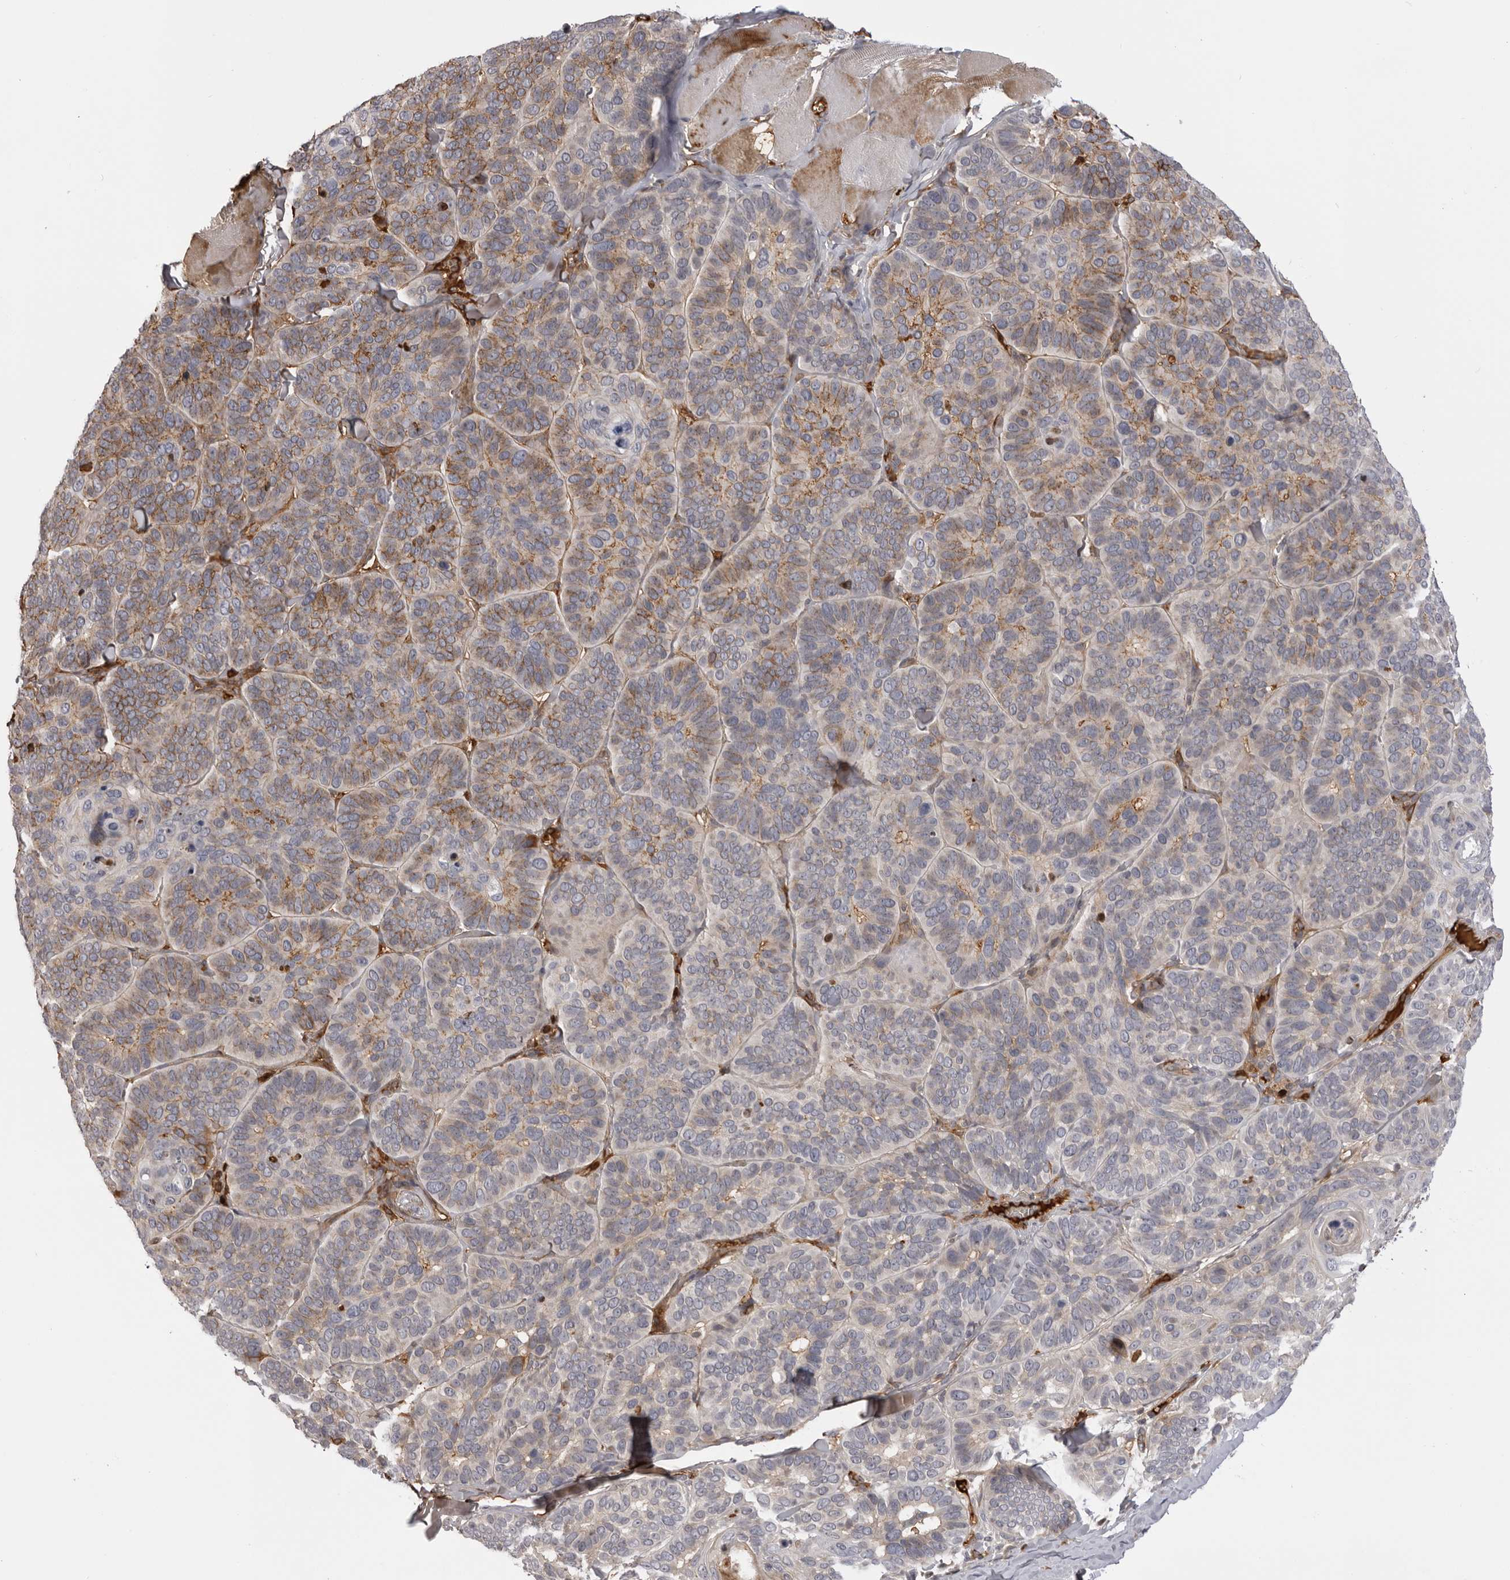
{"staining": {"intensity": "moderate", "quantity": "25%-75%", "location": "cytoplasmic/membranous"}, "tissue": "skin cancer", "cell_type": "Tumor cells", "image_type": "cancer", "snomed": [{"axis": "morphology", "description": "Basal cell carcinoma"}, {"axis": "topography", "description": "Skin"}], "caption": "Immunohistochemistry (IHC) (DAB) staining of human skin basal cell carcinoma exhibits moderate cytoplasmic/membranous protein staining in approximately 25%-75% of tumor cells. (Brightfield microscopy of DAB IHC at high magnification).", "gene": "PLEKHF2", "patient": {"sex": "male", "age": 62}}